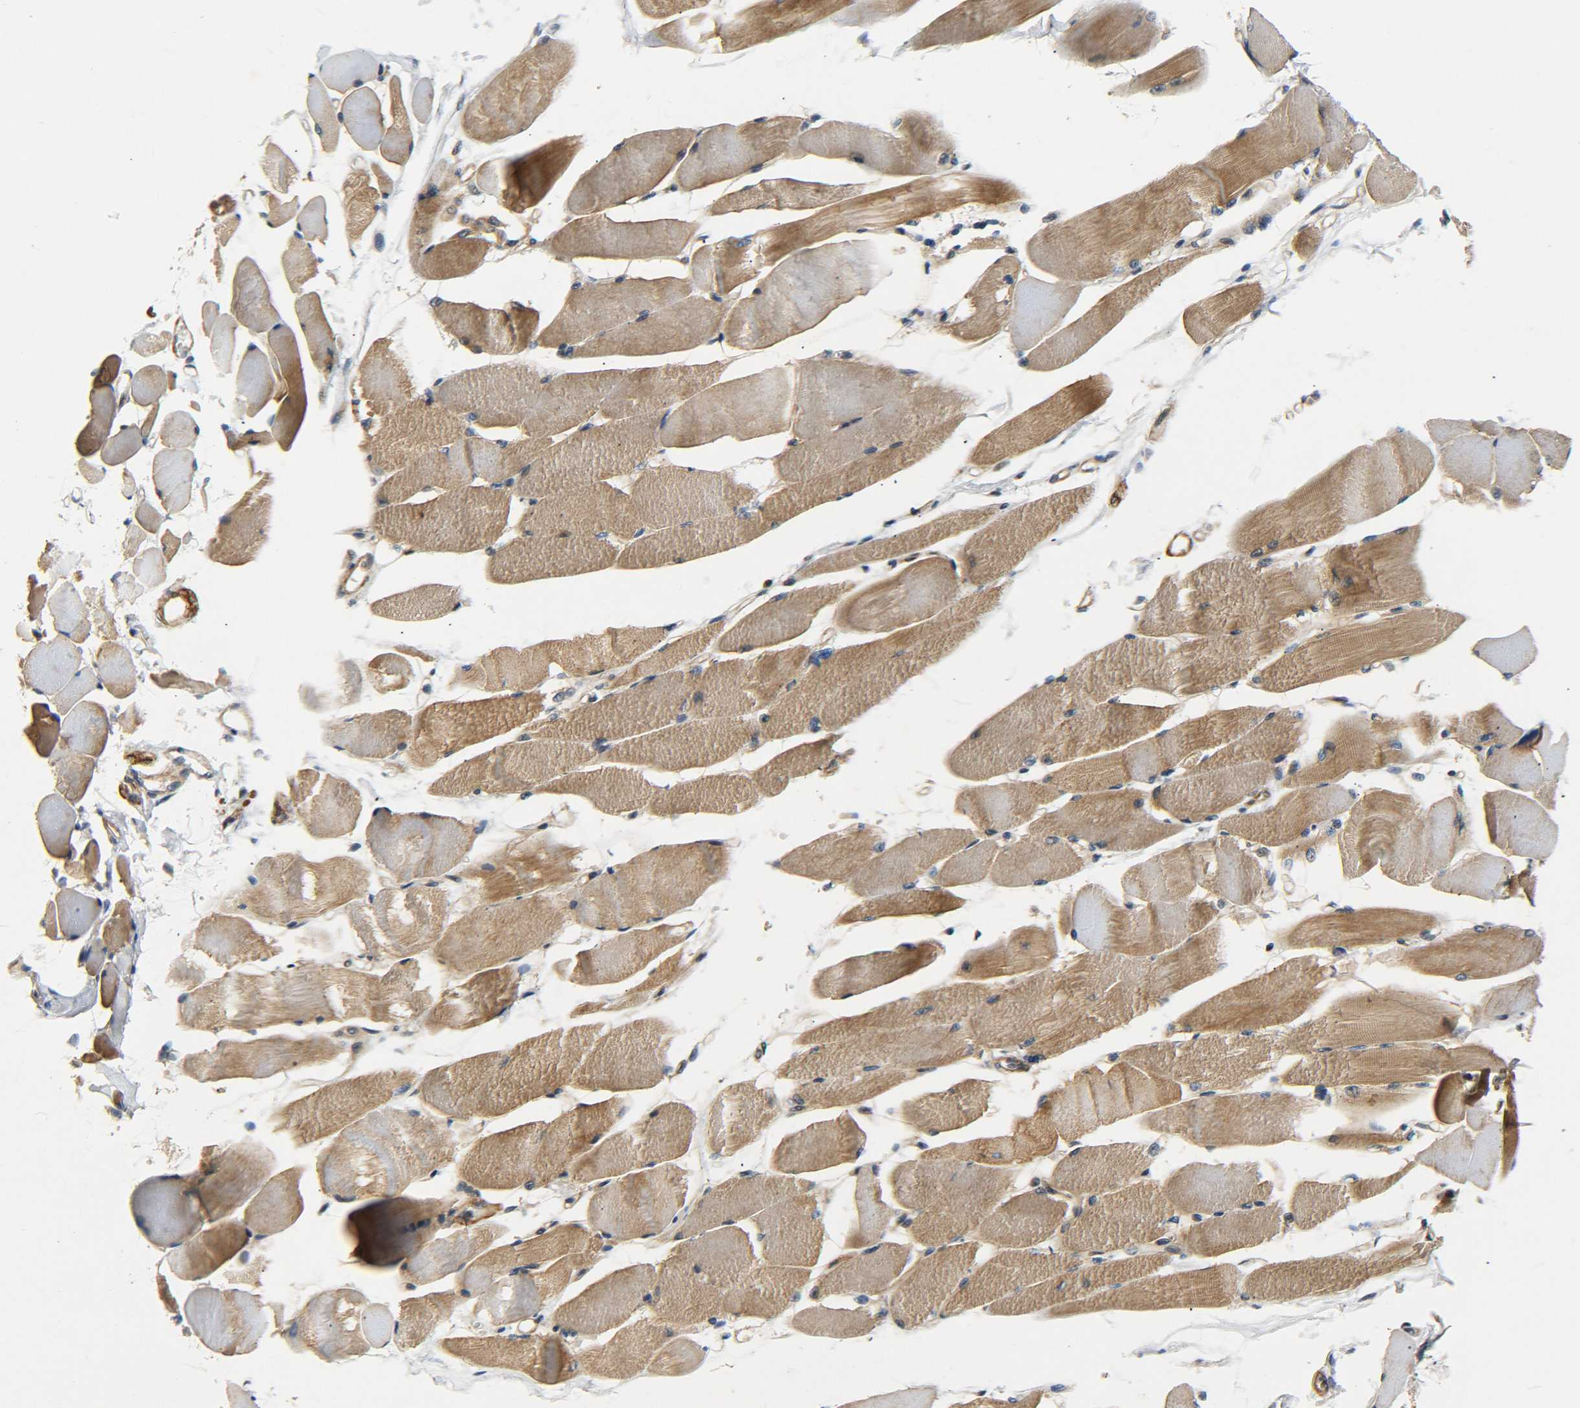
{"staining": {"intensity": "moderate", "quantity": ">75%", "location": "cytoplasmic/membranous"}, "tissue": "skeletal muscle", "cell_type": "Myocytes", "image_type": "normal", "snomed": [{"axis": "morphology", "description": "Normal tissue, NOS"}, {"axis": "topography", "description": "Skeletal muscle"}, {"axis": "topography", "description": "Peripheral nerve tissue"}], "caption": "Immunohistochemical staining of benign human skeletal muscle demonstrates >75% levels of moderate cytoplasmic/membranous protein positivity in approximately >75% of myocytes.", "gene": "MEIS1", "patient": {"sex": "female", "age": 84}}